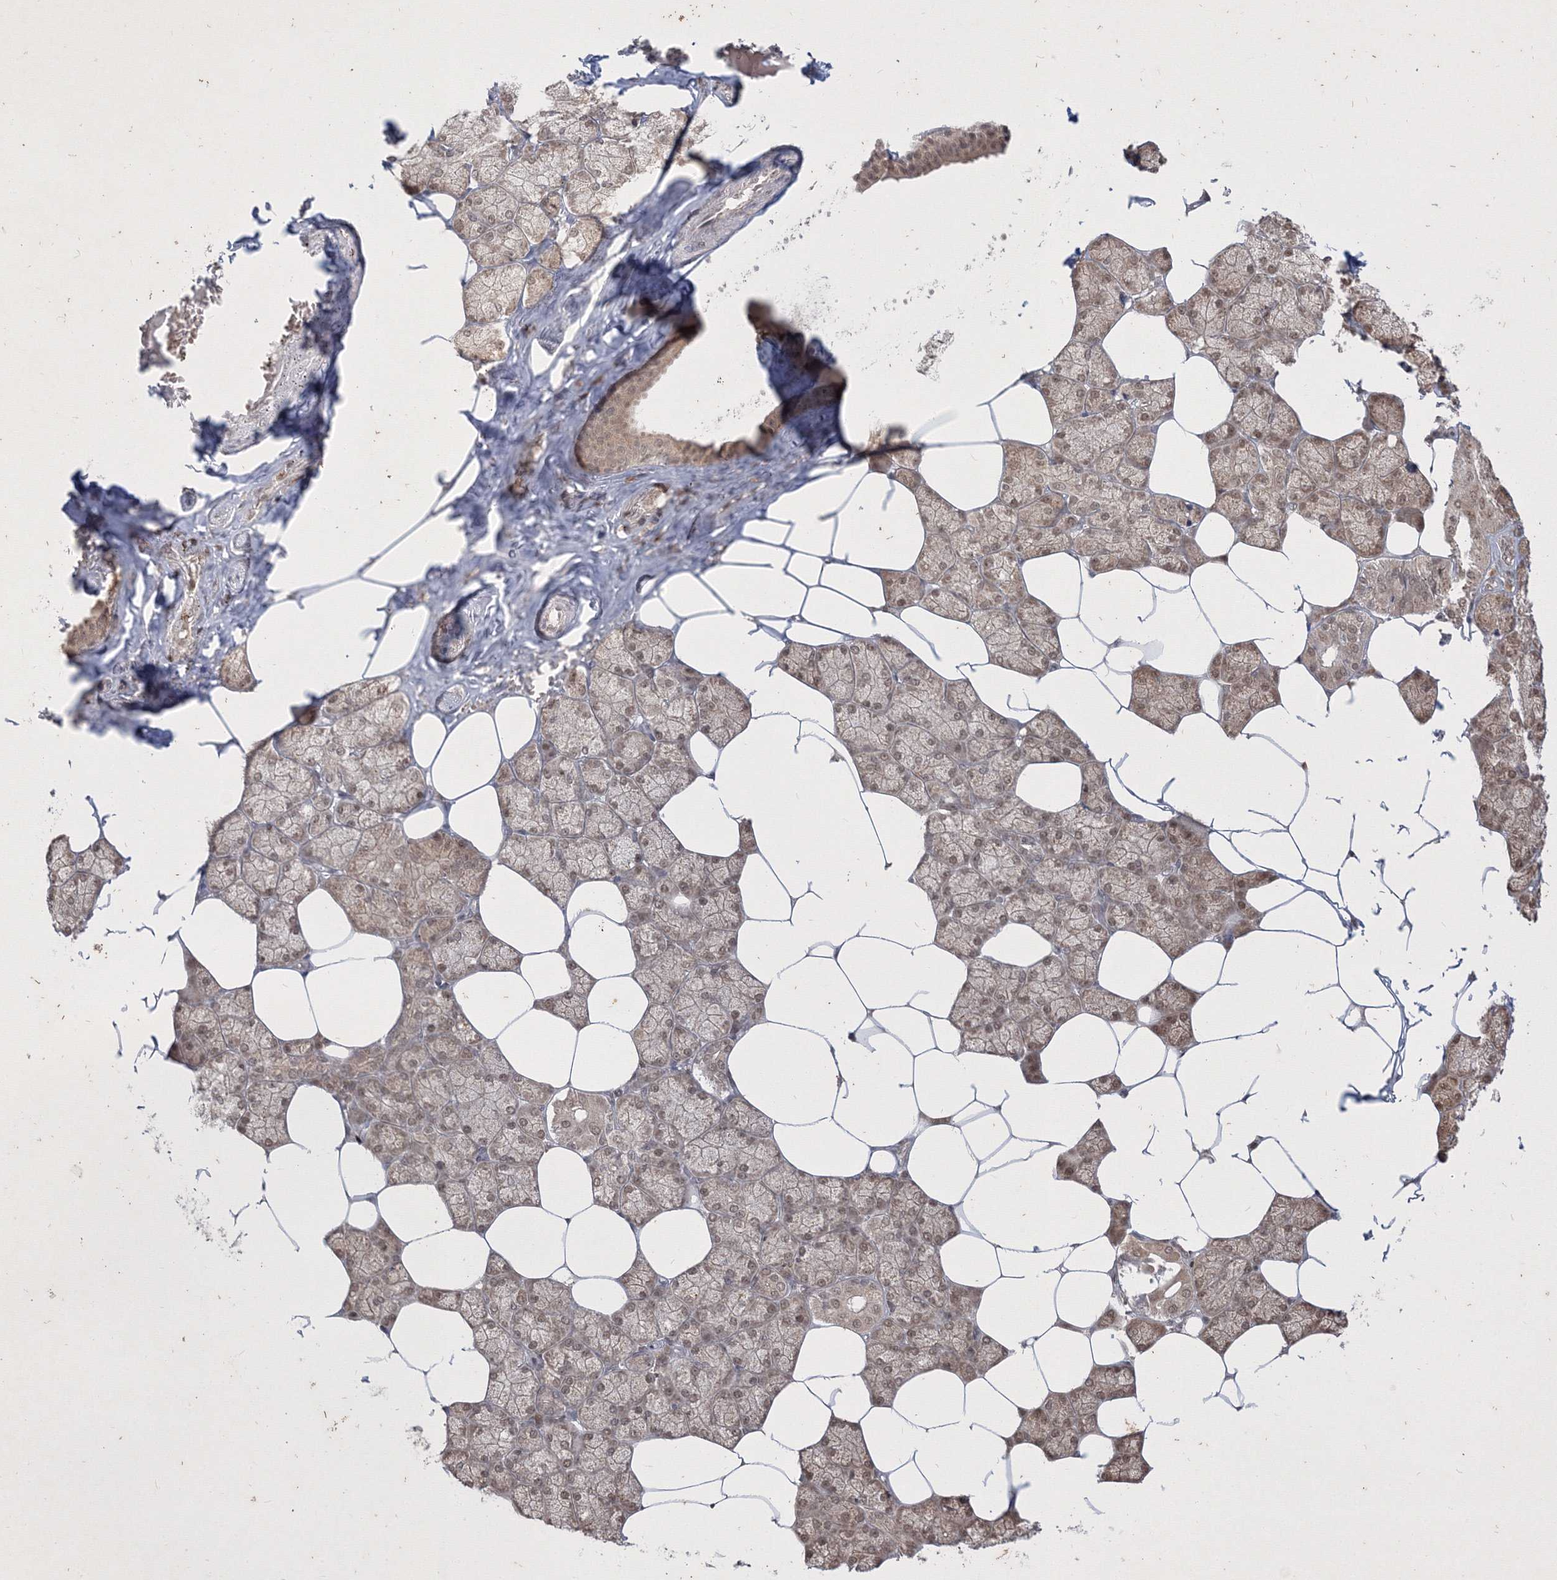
{"staining": {"intensity": "weak", "quantity": ">75%", "location": "cytoplasmic/membranous,nuclear"}, "tissue": "salivary gland", "cell_type": "Glandular cells", "image_type": "normal", "snomed": [{"axis": "morphology", "description": "Normal tissue, NOS"}, {"axis": "topography", "description": "Salivary gland"}], "caption": "Salivary gland stained with DAB immunohistochemistry (IHC) demonstrates low levels of weak cytoplasmic/membranous,nuclear positivity in about >75% of glandular cells.", "gene": "TAB1", "patient": {"sex": "male", "age": 62}}